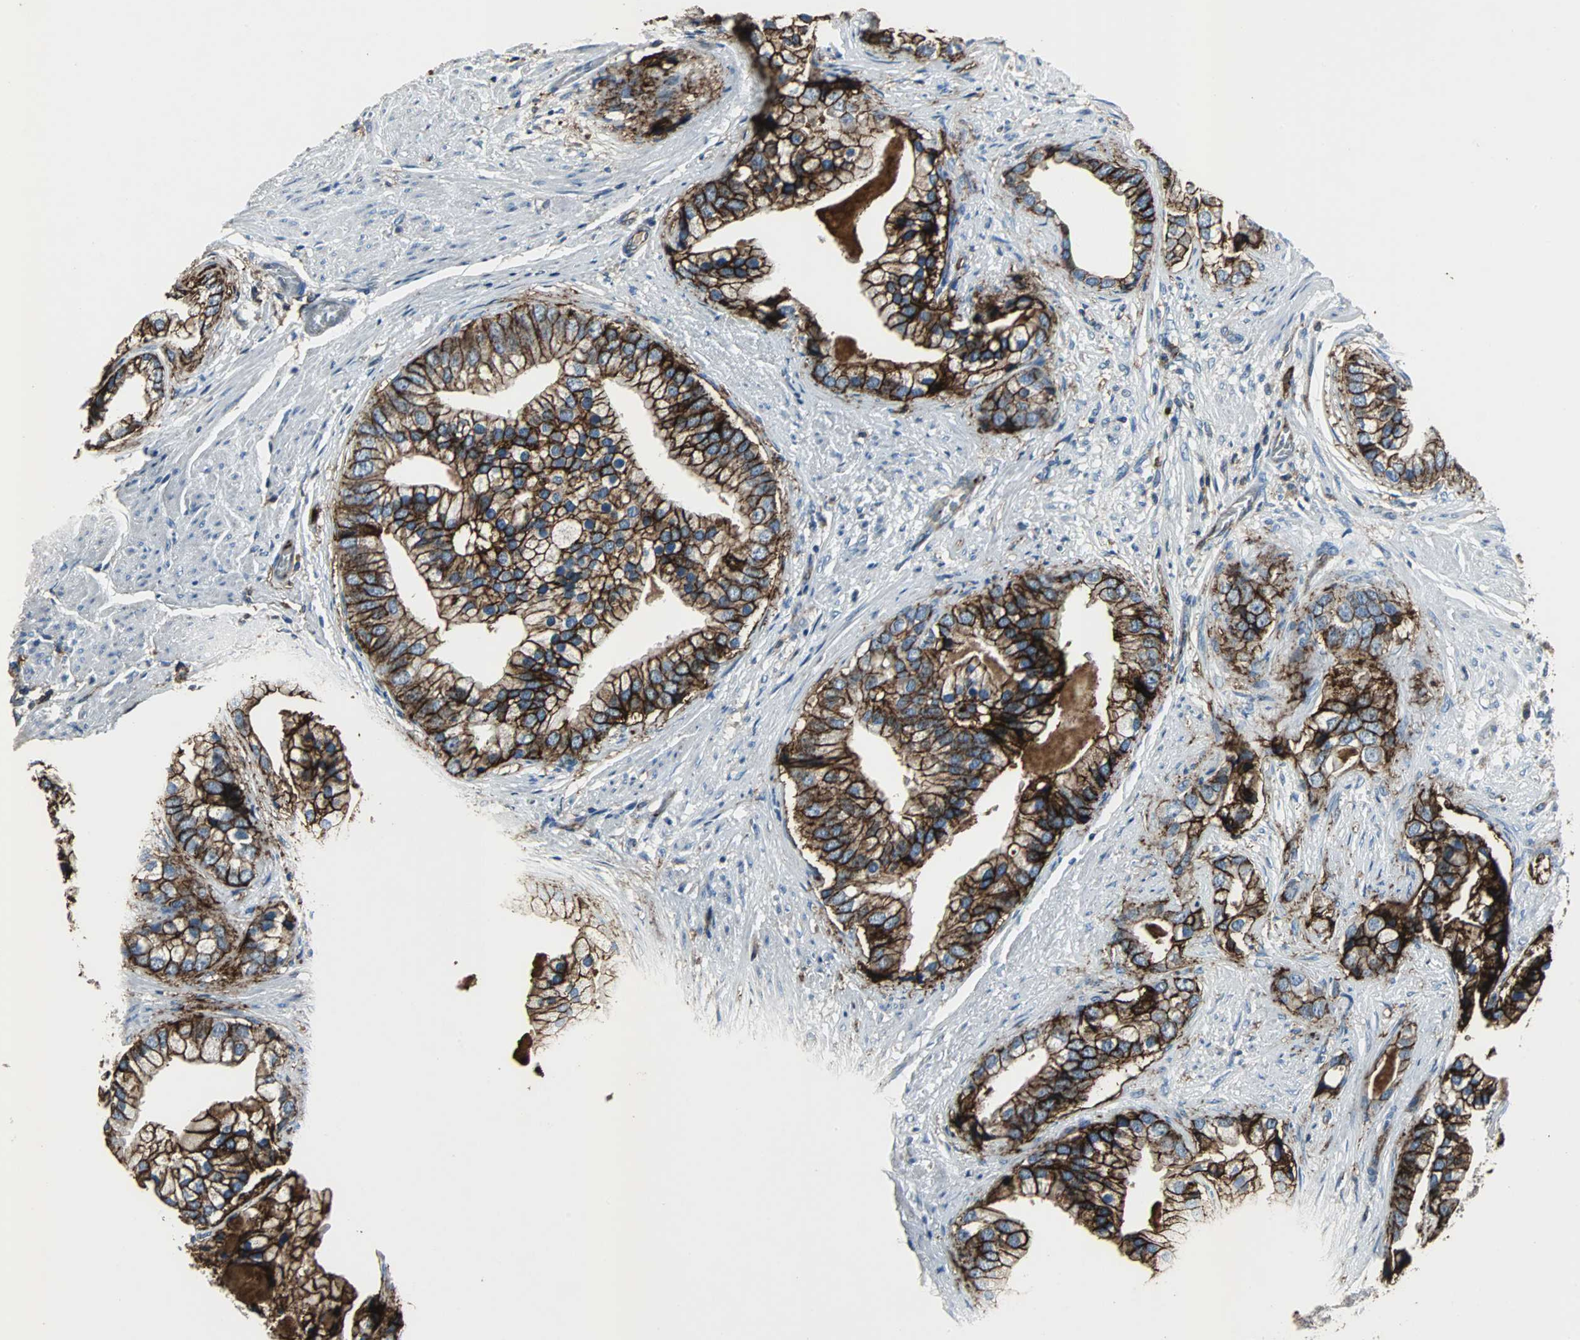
{"staining": {"intensity": "strong", "quantity": ">75%", "location": "cytoplasmic/membranous"}, "tissue": "prostate cancer", "cell_type": "Tumor cells", "image_type": "cancer", "snomed": [{"axis": "morphology", "description": "Adenocarcinoma, Low grade"}, {"axis": "topography", "description": "Prostate"}], "caption": "Immunohistochemistry micrograph of human prostate cancer stained for a protein (brown), which demonstrates high levels of strong cytoplasmic/membranous expression in about >75% of tumor cells.", "gene": "F11R", "patient": {"sex": "male", "age": 71}}